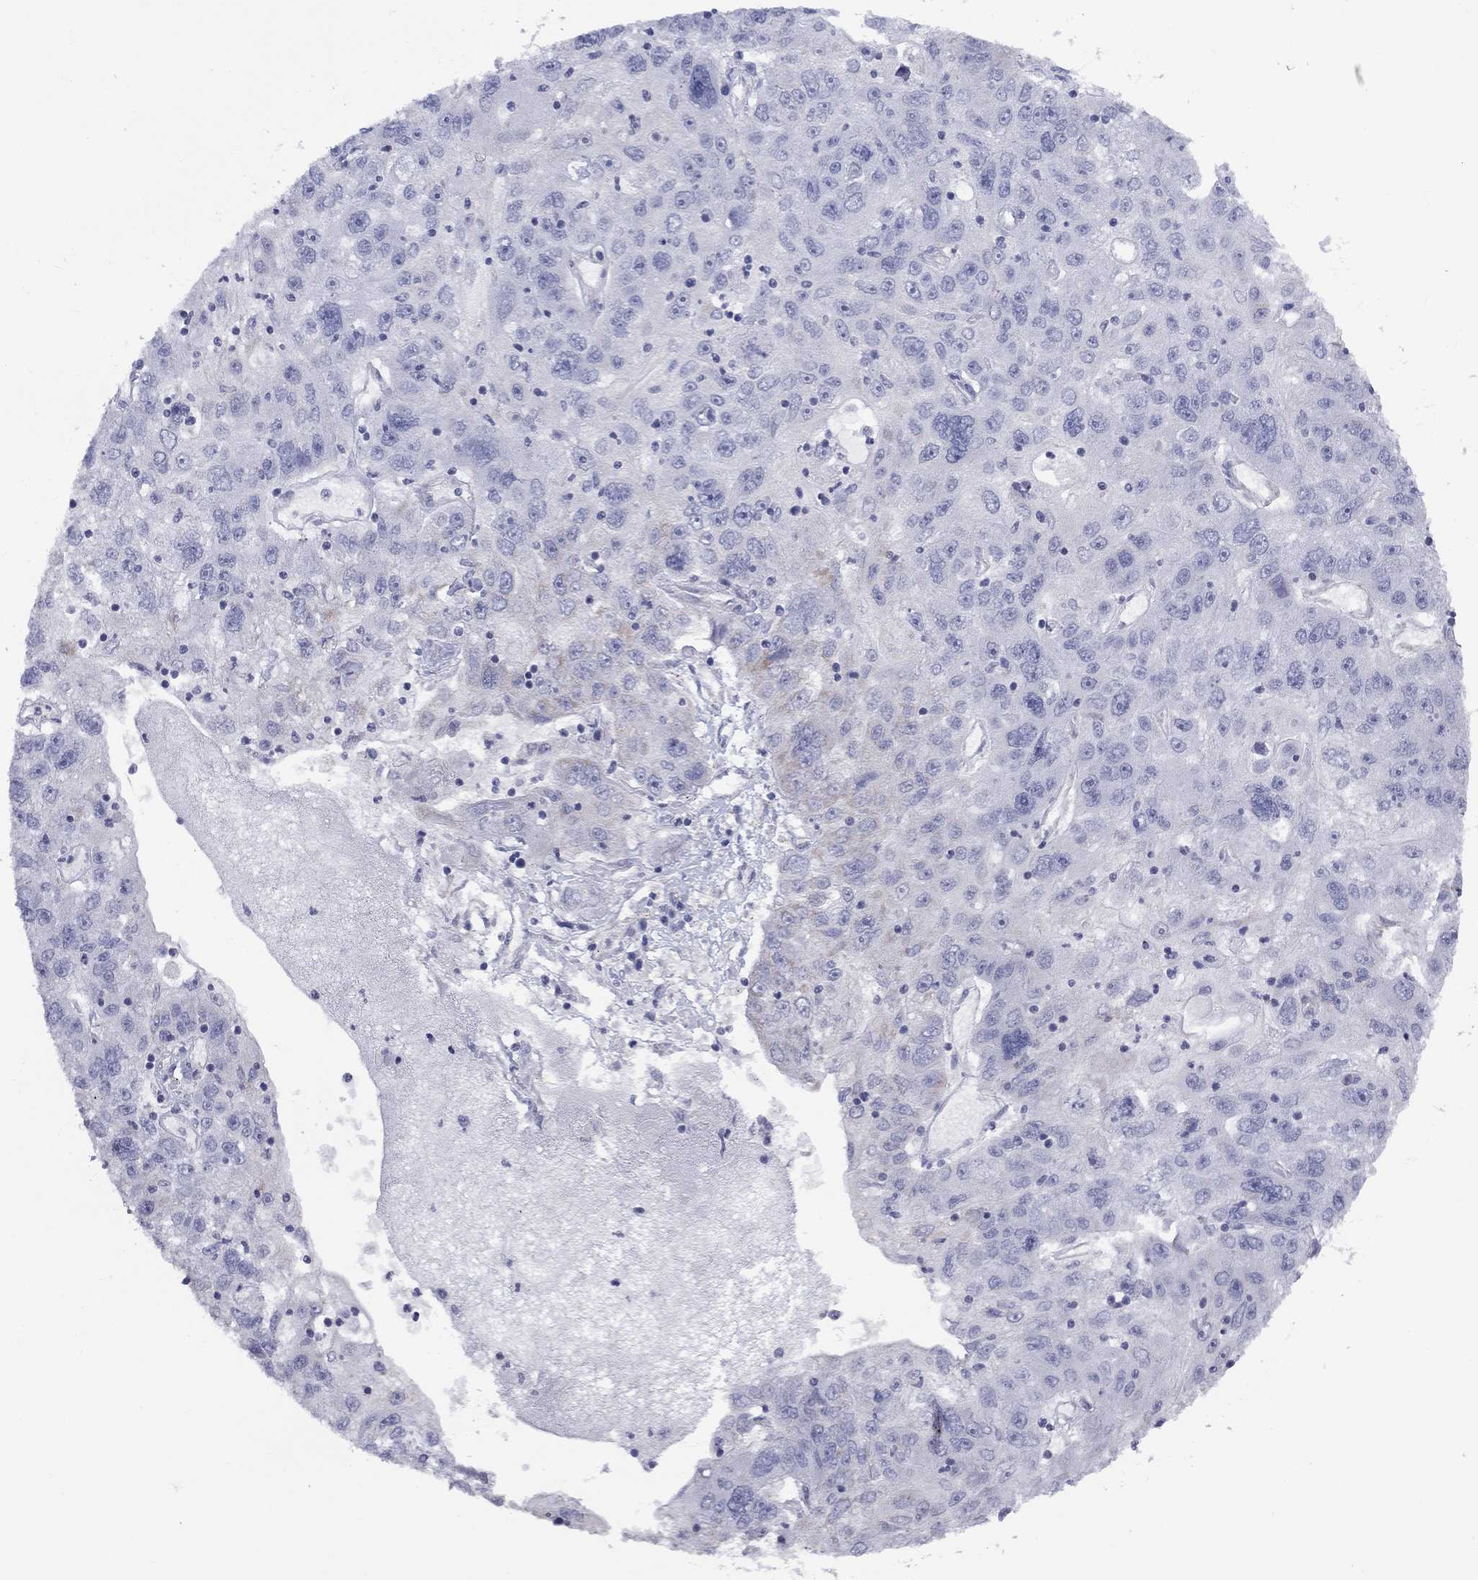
{"staining": {"intensity": "negative", "quantity": "none", "location": "none"}, "tissue": "stomach cancer", "cell_type": "Tumor cells", "image_type": "cancer", "snomed": [{"axis": "morphology", "description": "Adenocarcinoma, NOS"}, {"axis": "topography", "description": "Stomach"}], "caption": "IHC micrograph of neoplastic tissue: stomach cancer (adenocarcinoma) stained with DAB (3,3'-diaminobenzidine) displays no significant protein positivity in tumor cells. The staining was performed using DAB to visualize the protein expression in brown, while the nuclei were stained in blue with hematoxylin (Magnification: 20x).", "gene": "CISD1", "patient": {"sex": "male", "age": 56}}